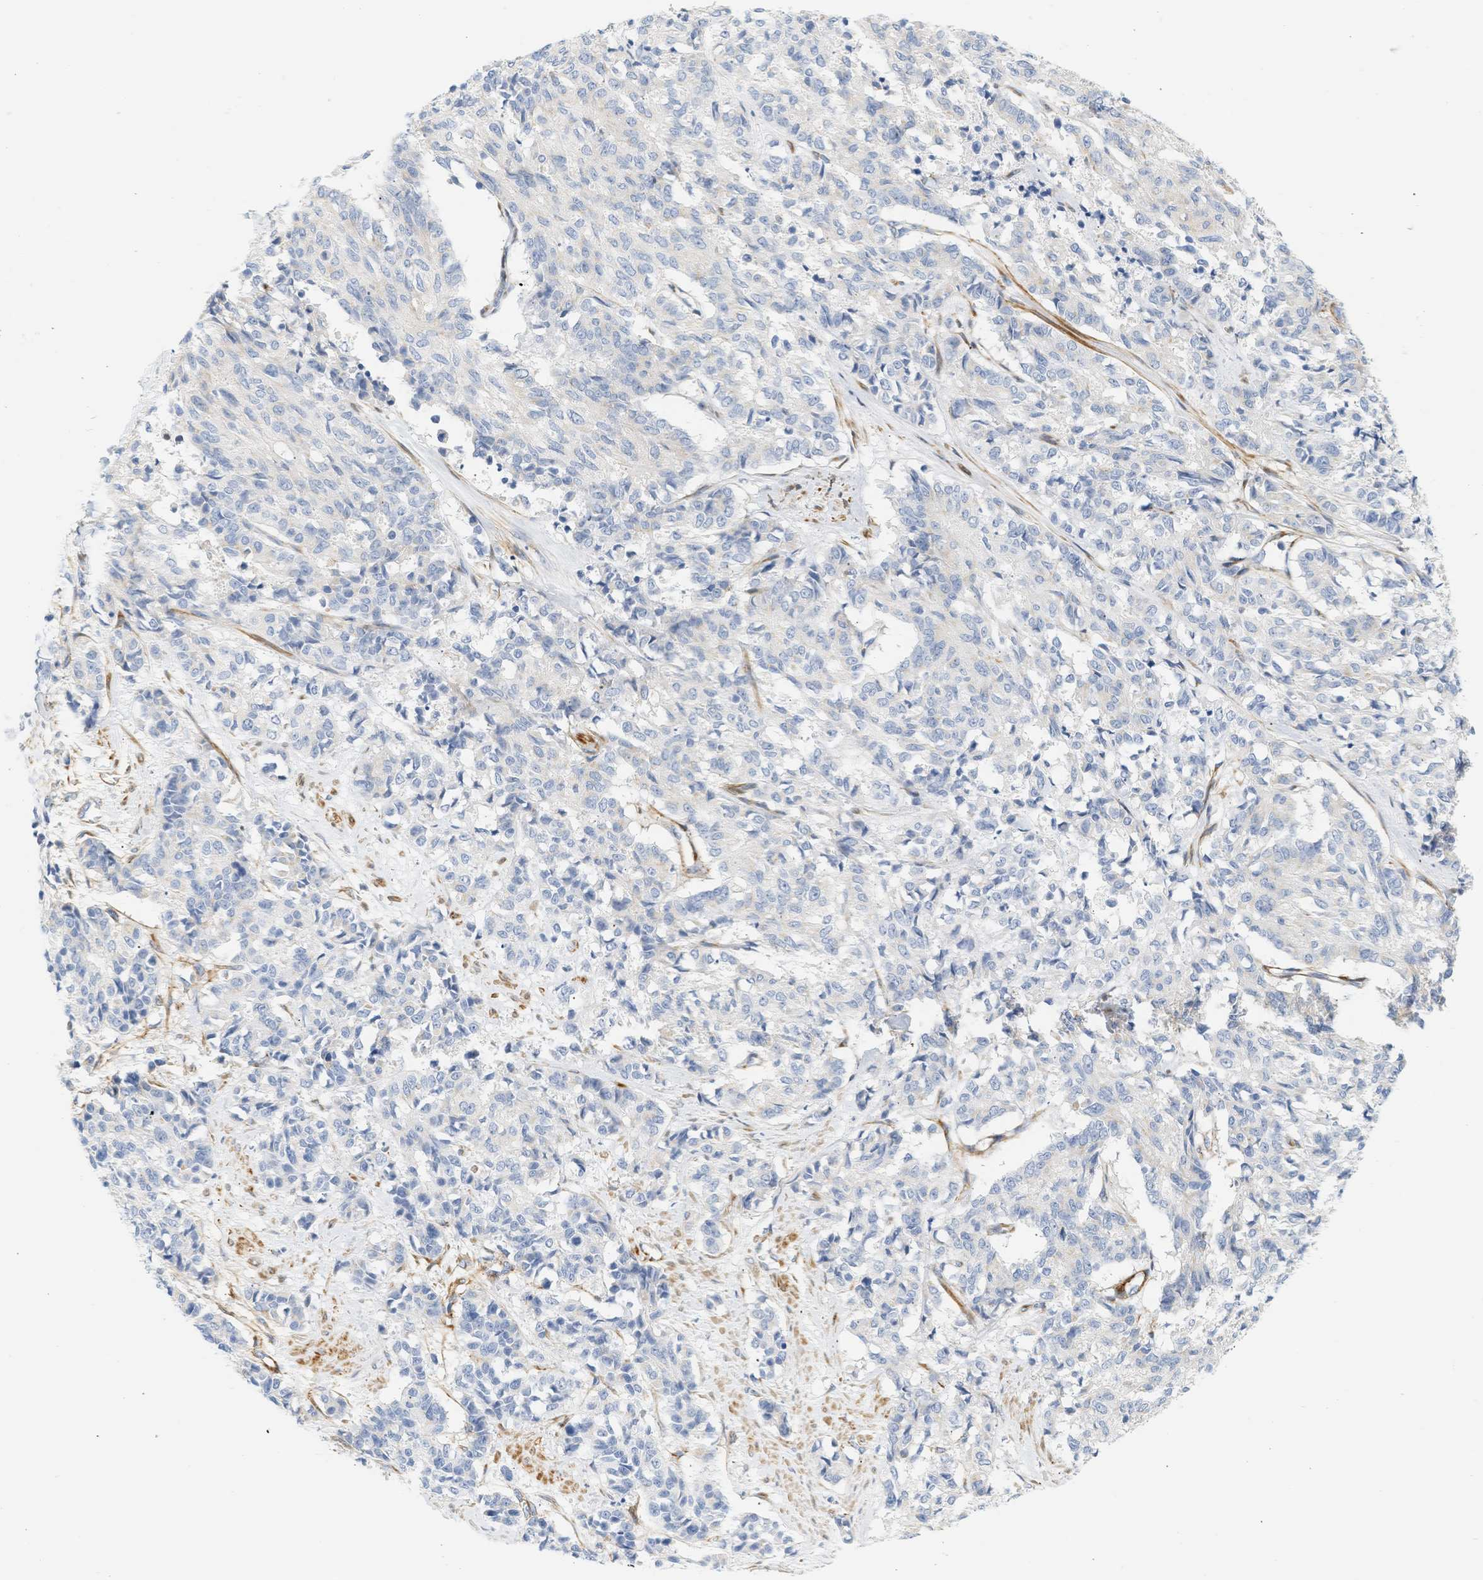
{"staining": {"intensity": "negative", "quantity": "none", "location": "none"}, "tissue": "cervical cancer", "cell_type": "Tumor cells", "image_type": "cancer", "snomed": [{"axis": "morphology", "description": "Squamous cell carcinoma, NOS"}, {"axis": "topography", "description": "Cervix"}], "caption": "Immunohistochemistry photomicrograph of neoplastic tissue: human cervical squamous cell carcinoma stained with DAB (3,3'-diaminobenzidine) displays no significant protein staining in tumor cells. Brightfield microscopy of IHC stained with DAB (brown) and hematoxylin (blue), captured at high magnification.", "gene": "SLC30A7", "patient": {"sex": "female", "age": 35}}